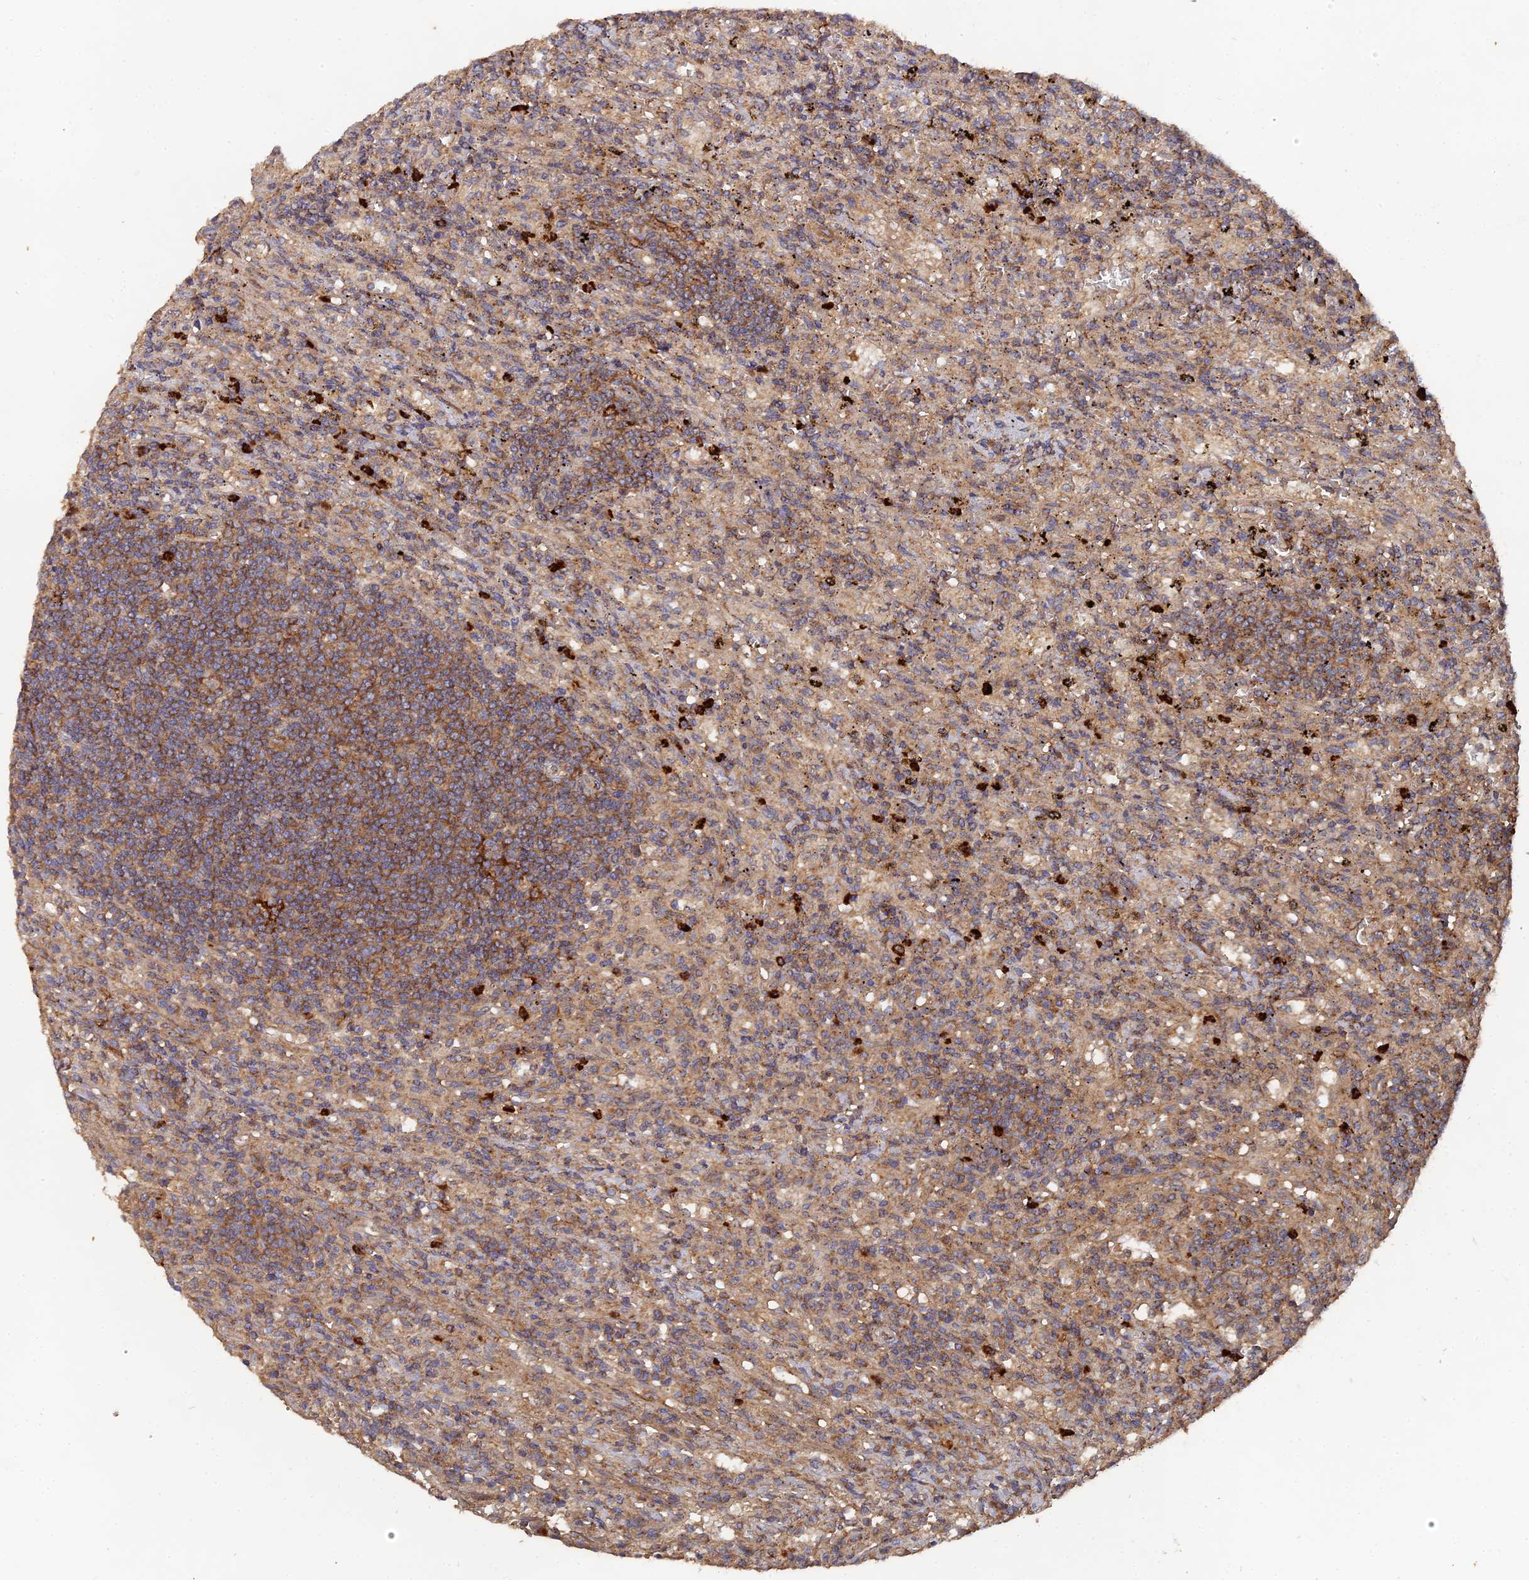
{"staining": {"intensity": "moderate", "quantity": ">75%", "location": "cytoplasmic/membranous"}, "tissue": "lymphoma", "cell_type": "Tumor cells", "image_type": "cancer", "snomed": [{"axis": "morphology", "description": "Malignant lymphoma, non-Hodgkin's type, Low grade"}, {"axis": "topography", "description": "Spleen"}], "caption": "Low-grade malignant lymphoma, non-Hodgkin's type stained for a protein (brown) demonstrates moderate cytoplasmic/membranous positive expression in approximately >75% of tumor cells.", "gene": "SPANXN4", "patient": {"sex": "male", "age": 76}}